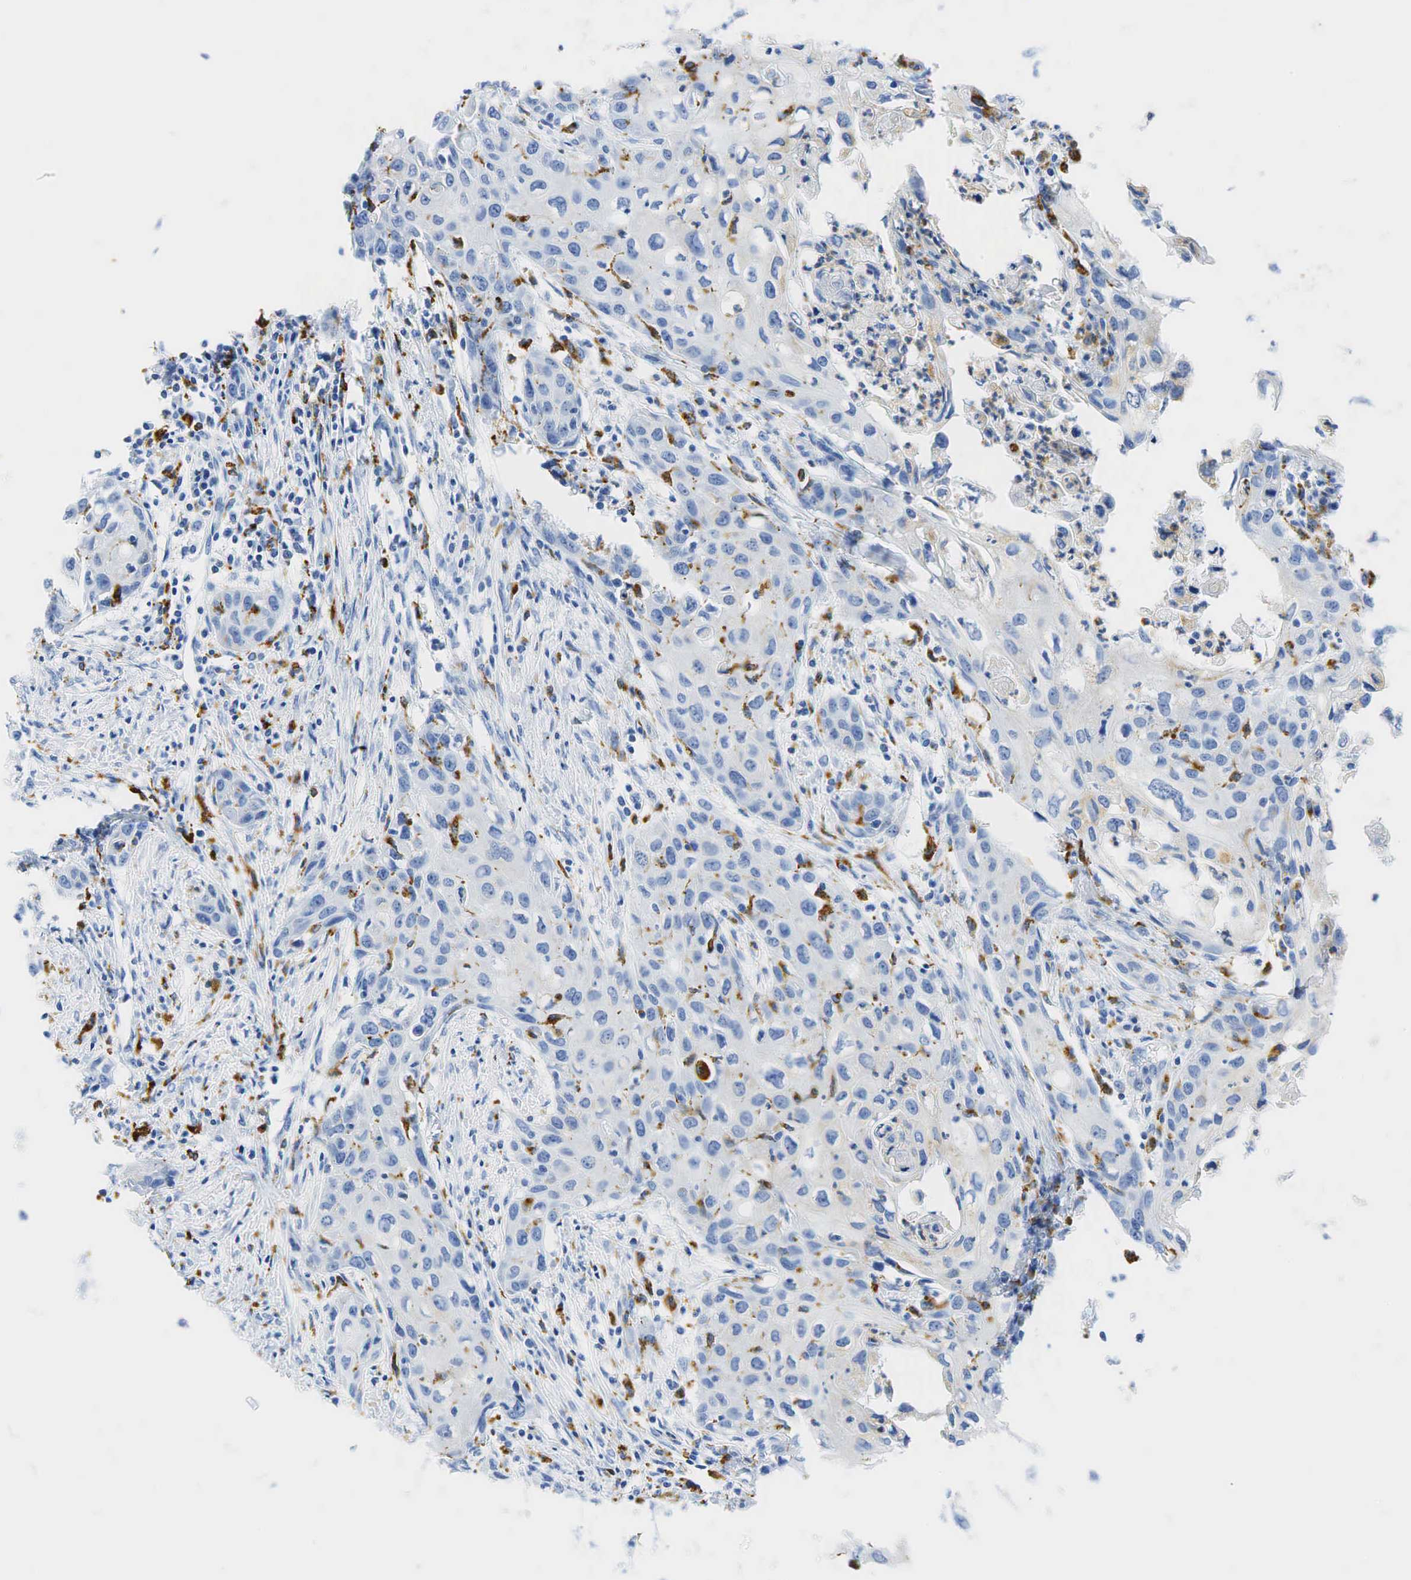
{"staining": {"intensity": "negative", "quantity": "none", "location": "none"}, "tissue": "urothelial cancer", "cell_type": "Tumor cells", "image_type": "cancer", "snomed": [{"axis": "morphology", "description": "Urothelial carcinoma, High grade"}, {"axis": "topography", "description": "Urinary bladder"}], "caption": "IHC of human urothelial cancer displays no positivity in tumor cells. (DAB immunohistochemistry visualized using brightfield microscopy, high magnification).", "gene": "CD68", "patient": {"sex": "male", "age": 54}}